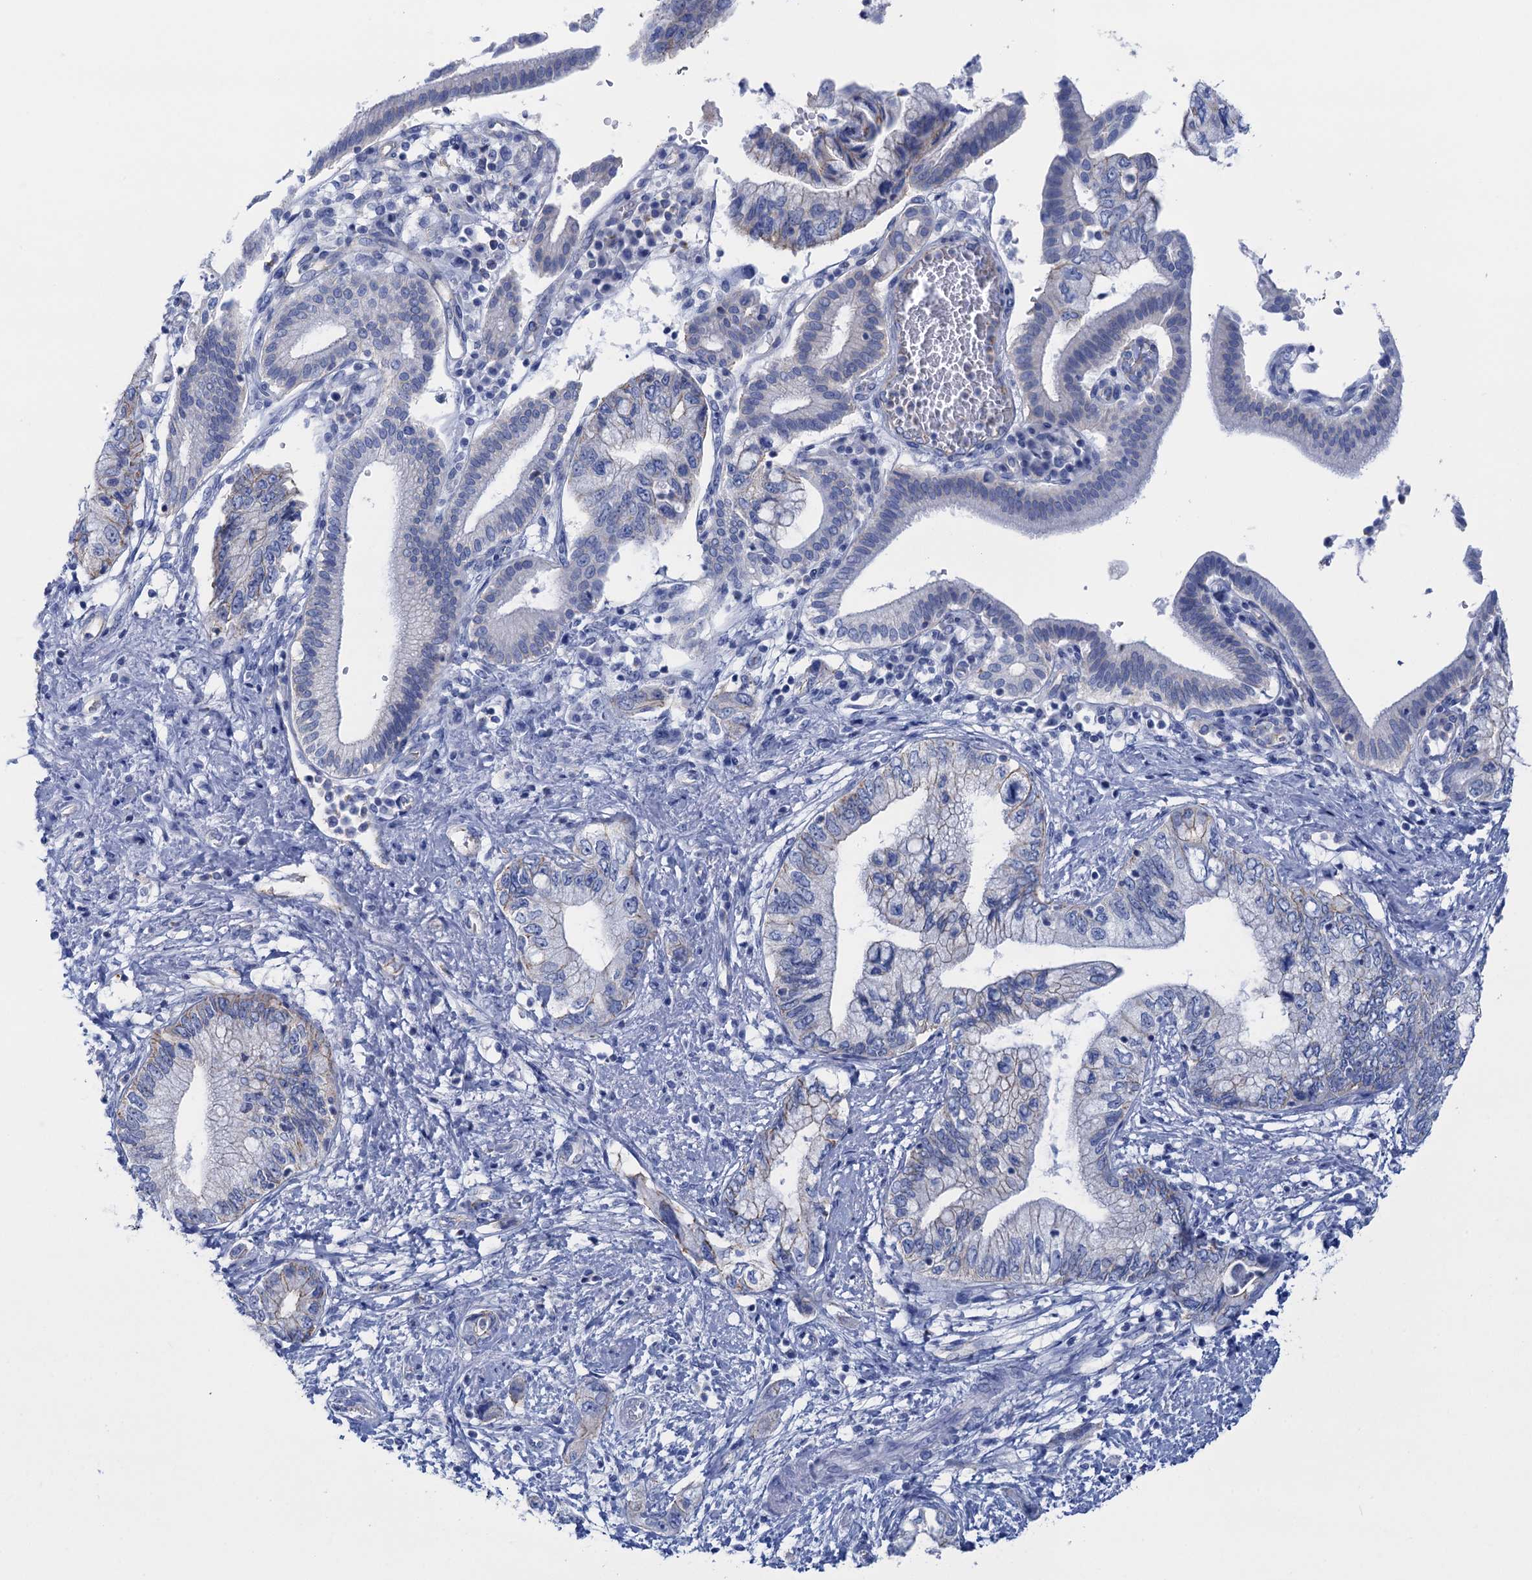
{"staining": {"intensity": "negative", "quantity": "none", "location": "none"}, "tissue": "pancreatic cancer", "cell_type": "Tumor cells", "image_type": "cancer", "snomed": [{"axis": "morphology", "description": "Adenocarcinoma, NOS"}, {"axis": "topography", "description": "Pancreas"}], "caption": "A photomicrograph of pancreatic cancer stained for a protein reveals no brown staining in tumor cells.", "gene": "CALML5", "patient": {"sex": "female", "age": 73}}